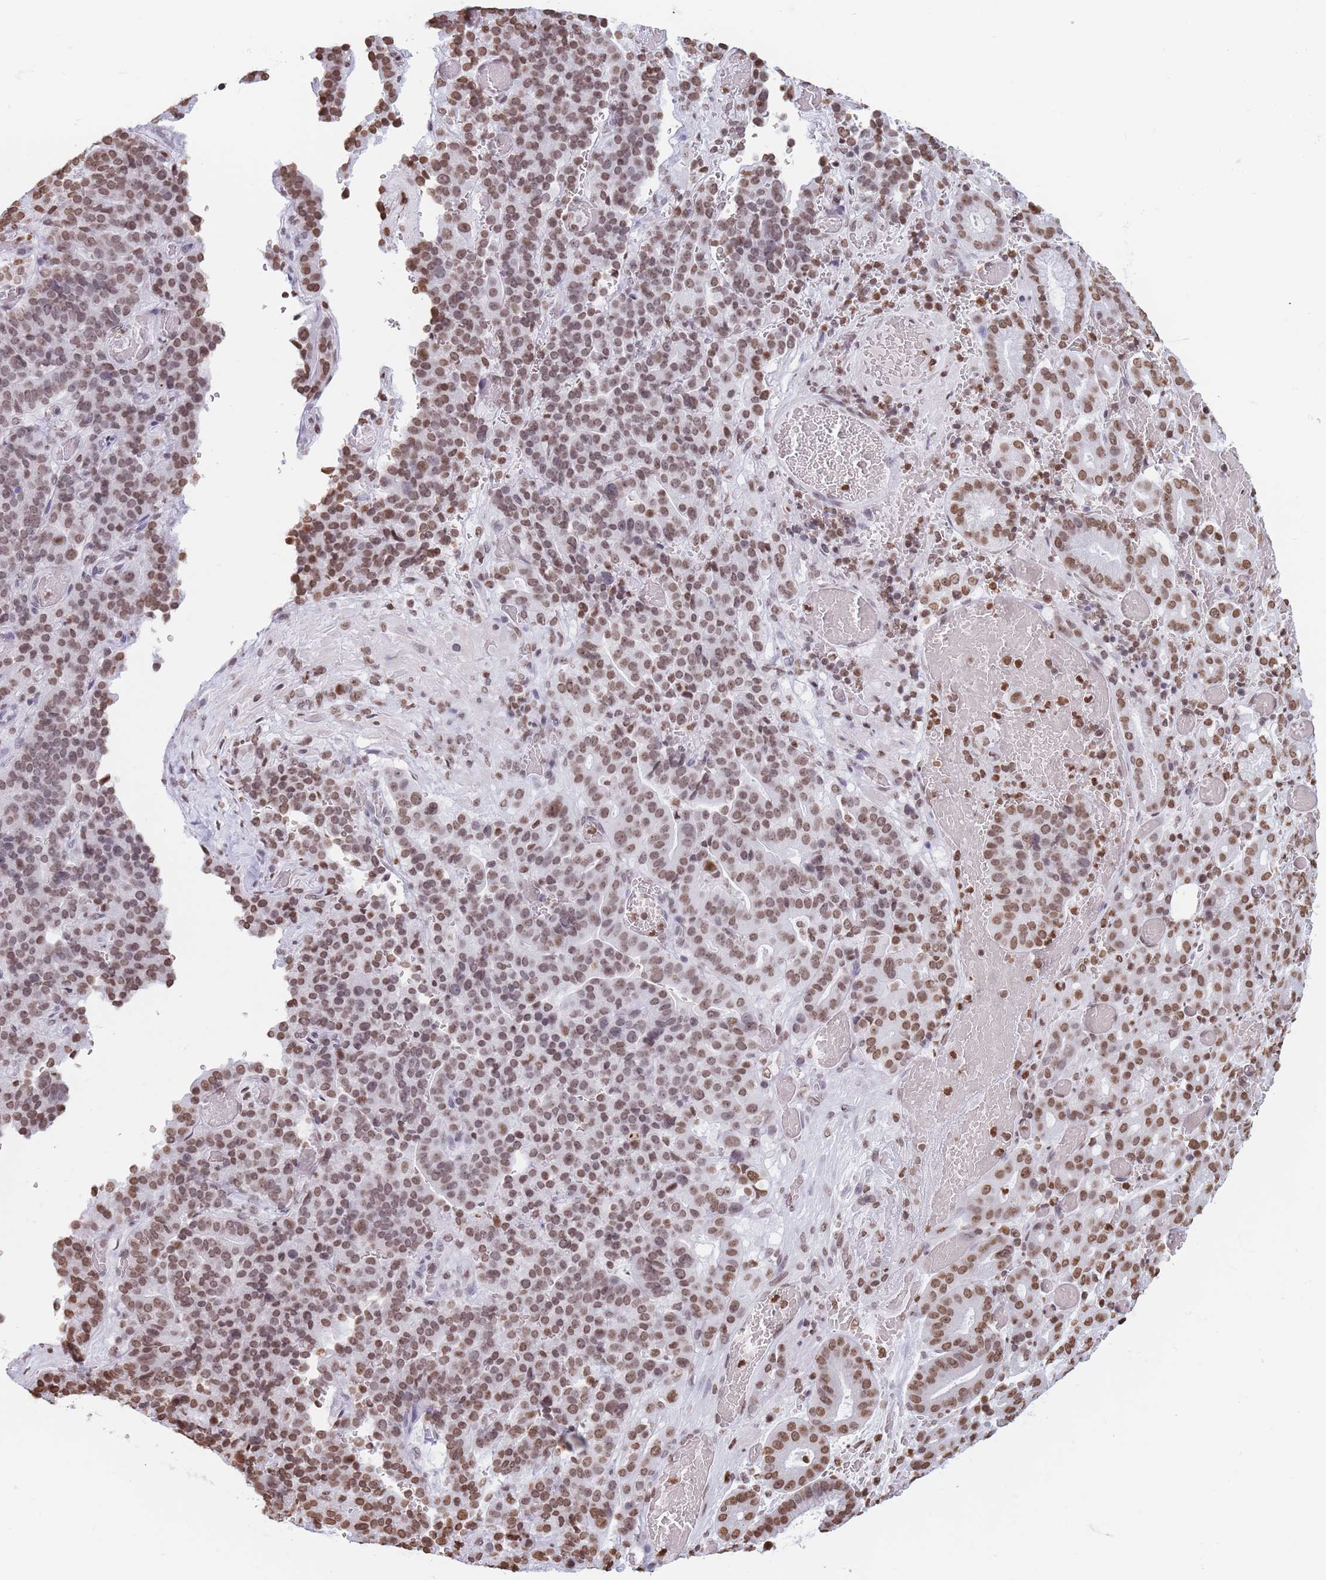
{"staining": {"intensity": "moderate", "quantity": ">75%", "location": "nuclear"}, "tissue": "stomach cancer", "cell_type": "Tumor cells", "image_type": "cancer", "snomed": [{"axis": "morphology", "description": "Adenocarcinoma, NOS"}, {"axis": "topography", "description": "Stomach"}], "caption": "Protein analysis of adenocarcinoma (stomach) tissue exhibits moderate nuclear positivity in approximately >75% of tumor cells.", "gene": "RYK", "patient": {"sex": "male", "age": 48}}